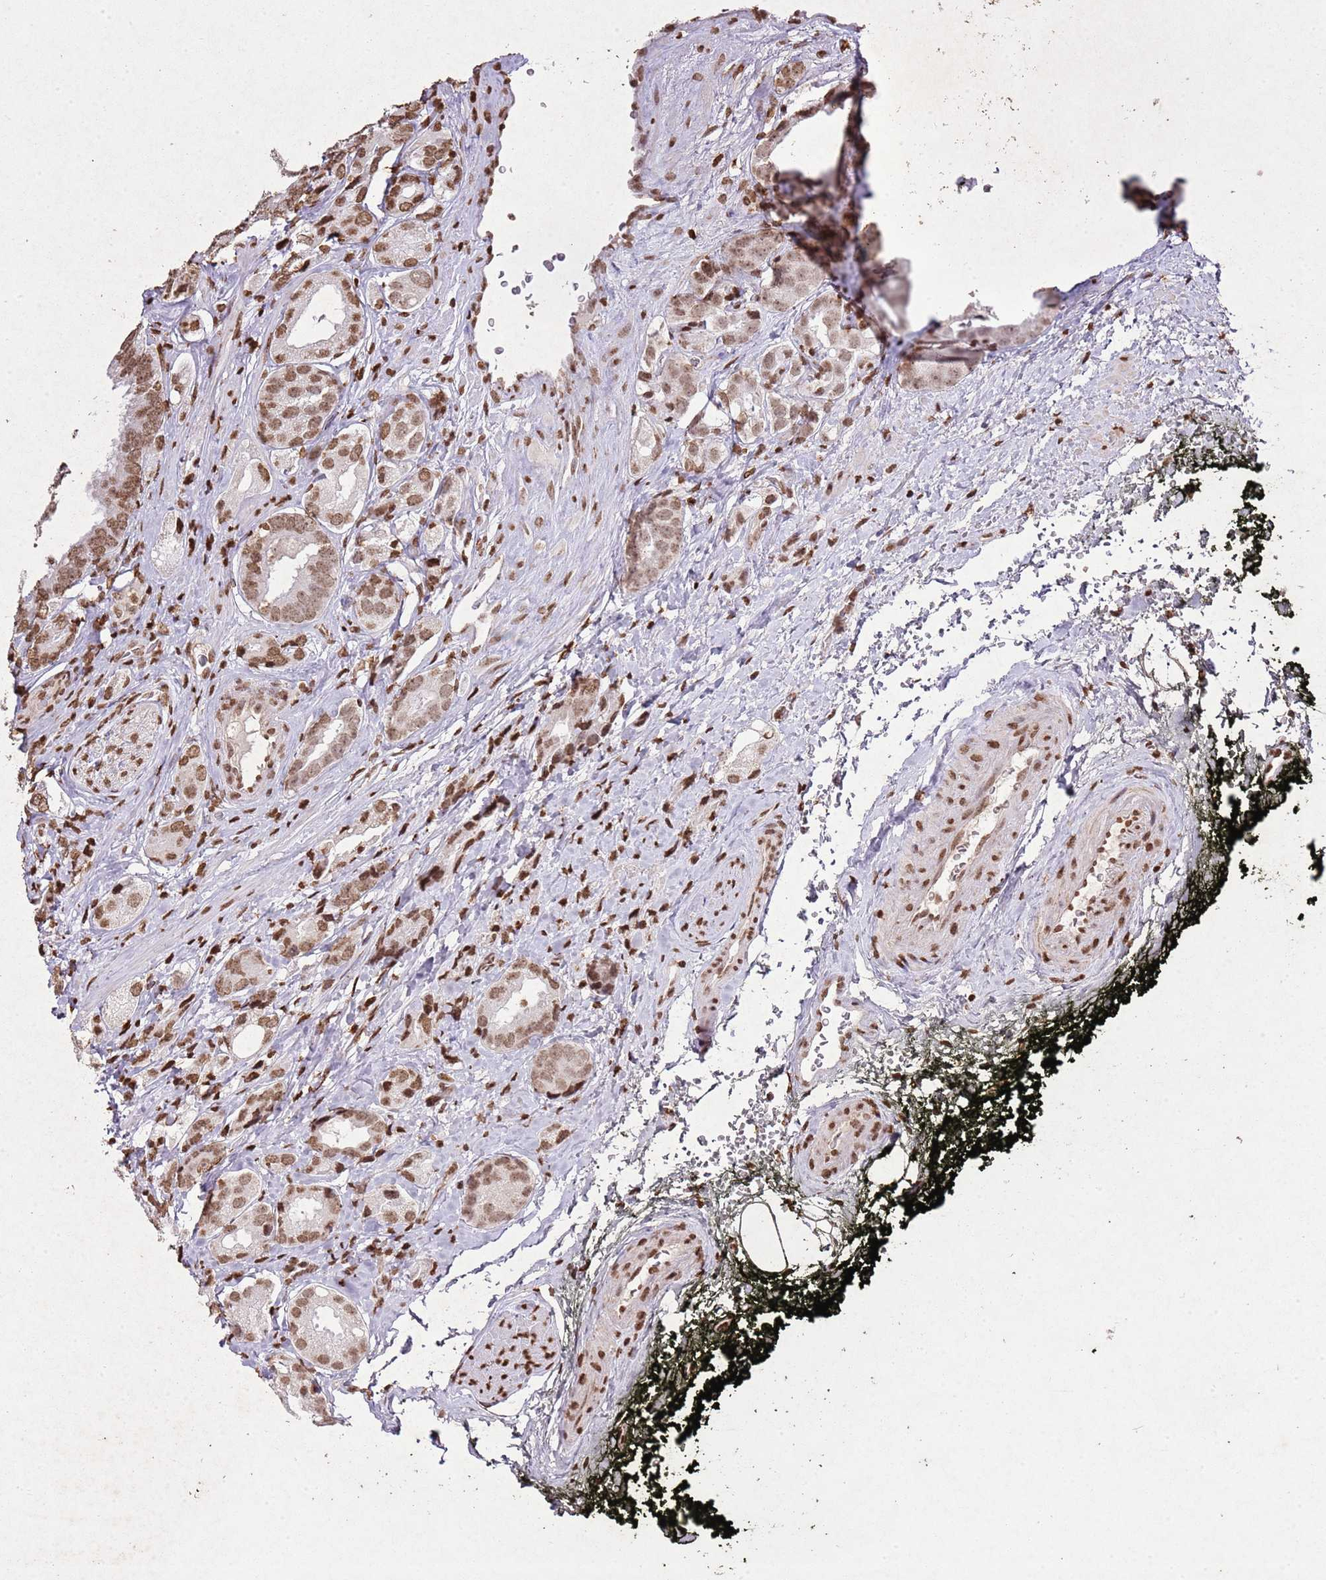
{"staining": {"intensity": "moderate", "quantity": ">75%", "location": "nuclear"}, "tissue": "prostate cancer", "cell_type": "Tumor cells", "image_type": "cancer", "snomed": [{"axis": "morphology", "description": "Adenocarcinoma, High grade"}, {"axis": "topography", "description": "Prostate"}], "caption": "A brown stain highlights moderate nuclear expression of a protein in high-grade adenocarcinoma (prostate) tumor cells.", "gene": "BMAL1", "patient": {"sex": "male", "age": 71}}